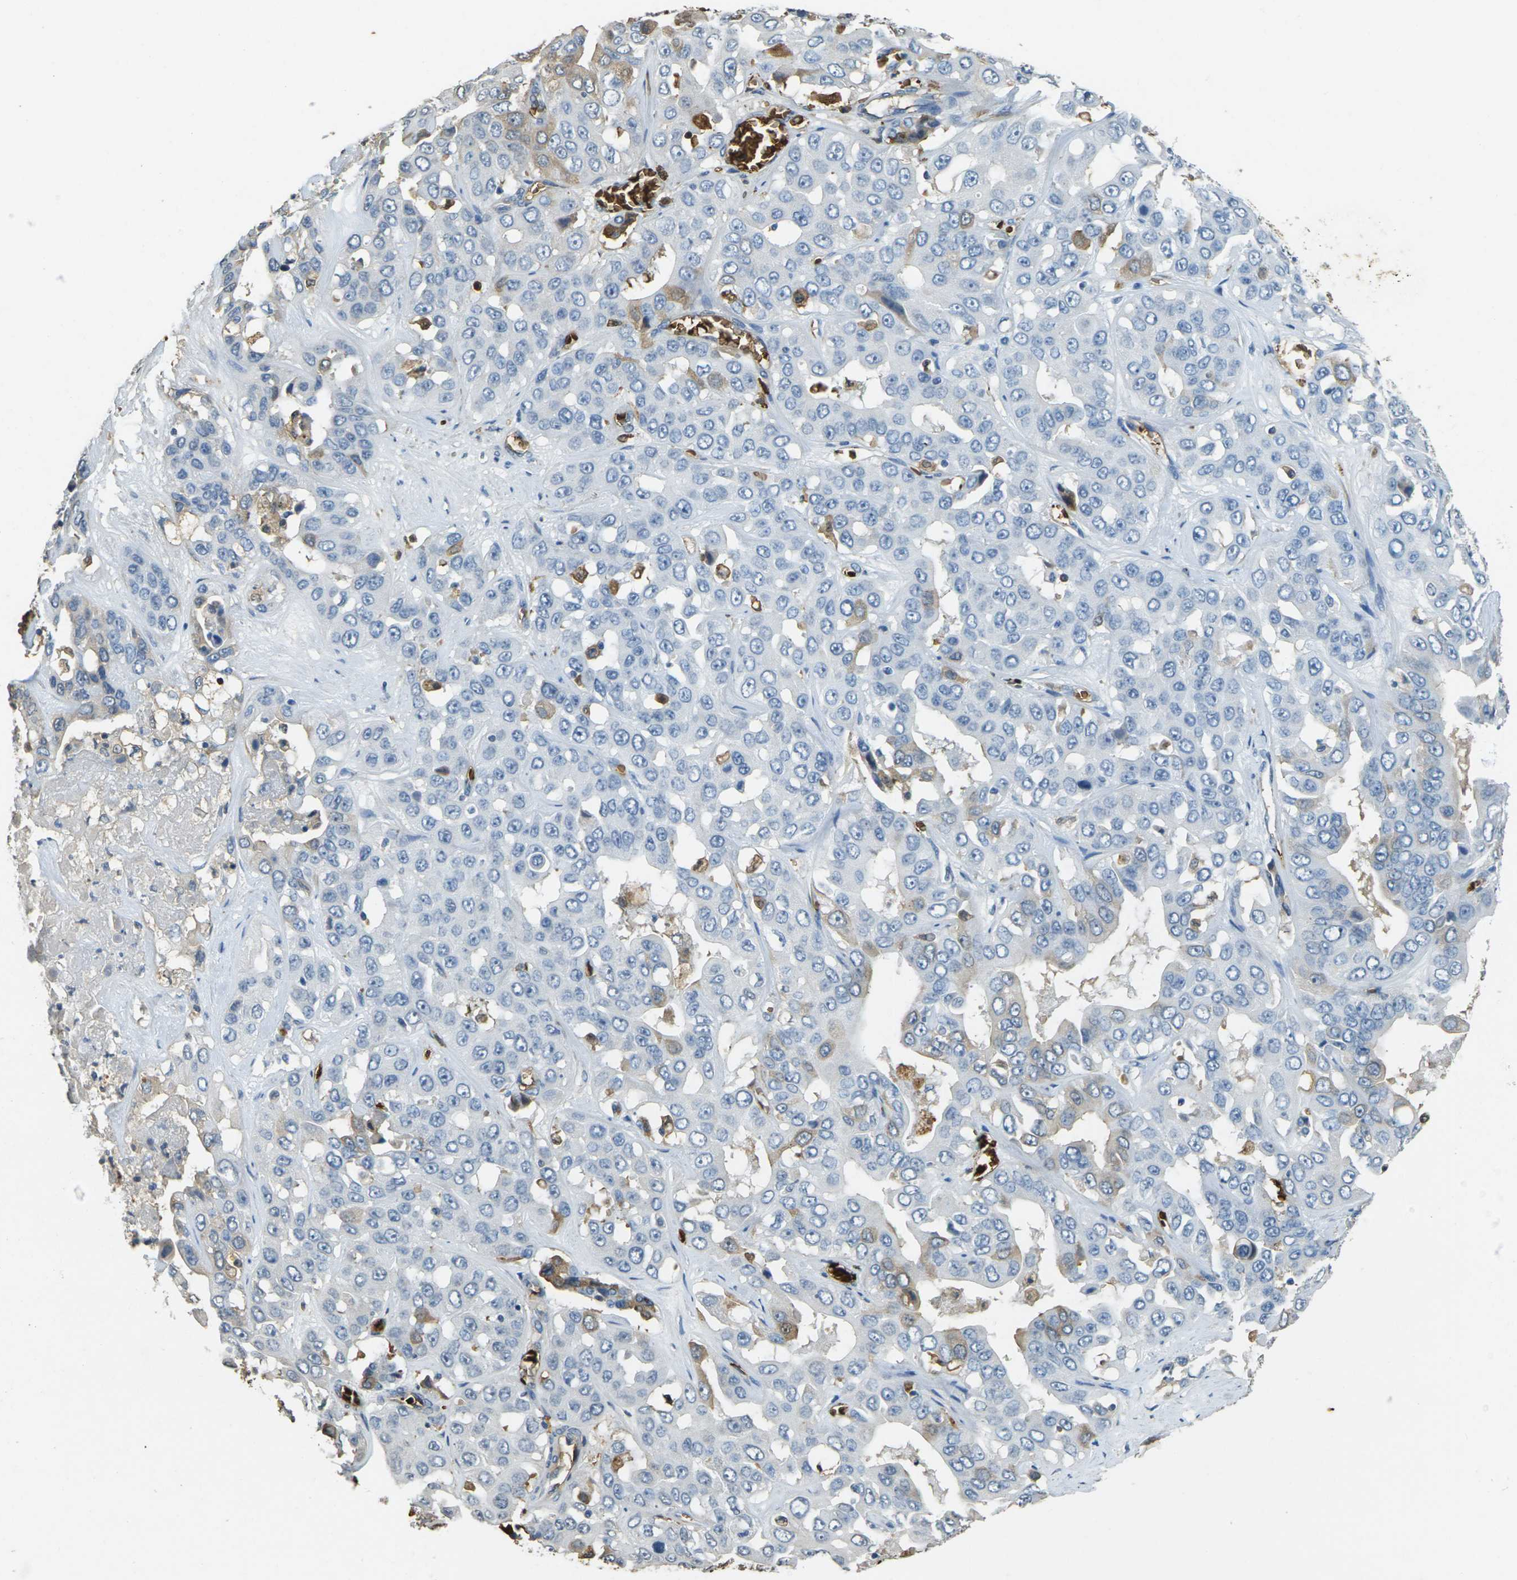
{"staining": {"intensity": "negative", "quantity": "none", "location": "none"}, "tissue": "liver cancer", "cell_type": "Tumor cells", "image_type": "cancer", "snomed": [{"axis": "morphology", "description": "Cholangiocarcinoma"}, {"axis": "topography", "description": "Liver"}], "caption": "Immunohistochemistry (IHC) histopathology image of human liver cancer stained for a protein (brown), which shows no staining in tumor cells.", "gene": "HBB", "patient": {"sex": "female", "age": 52}}